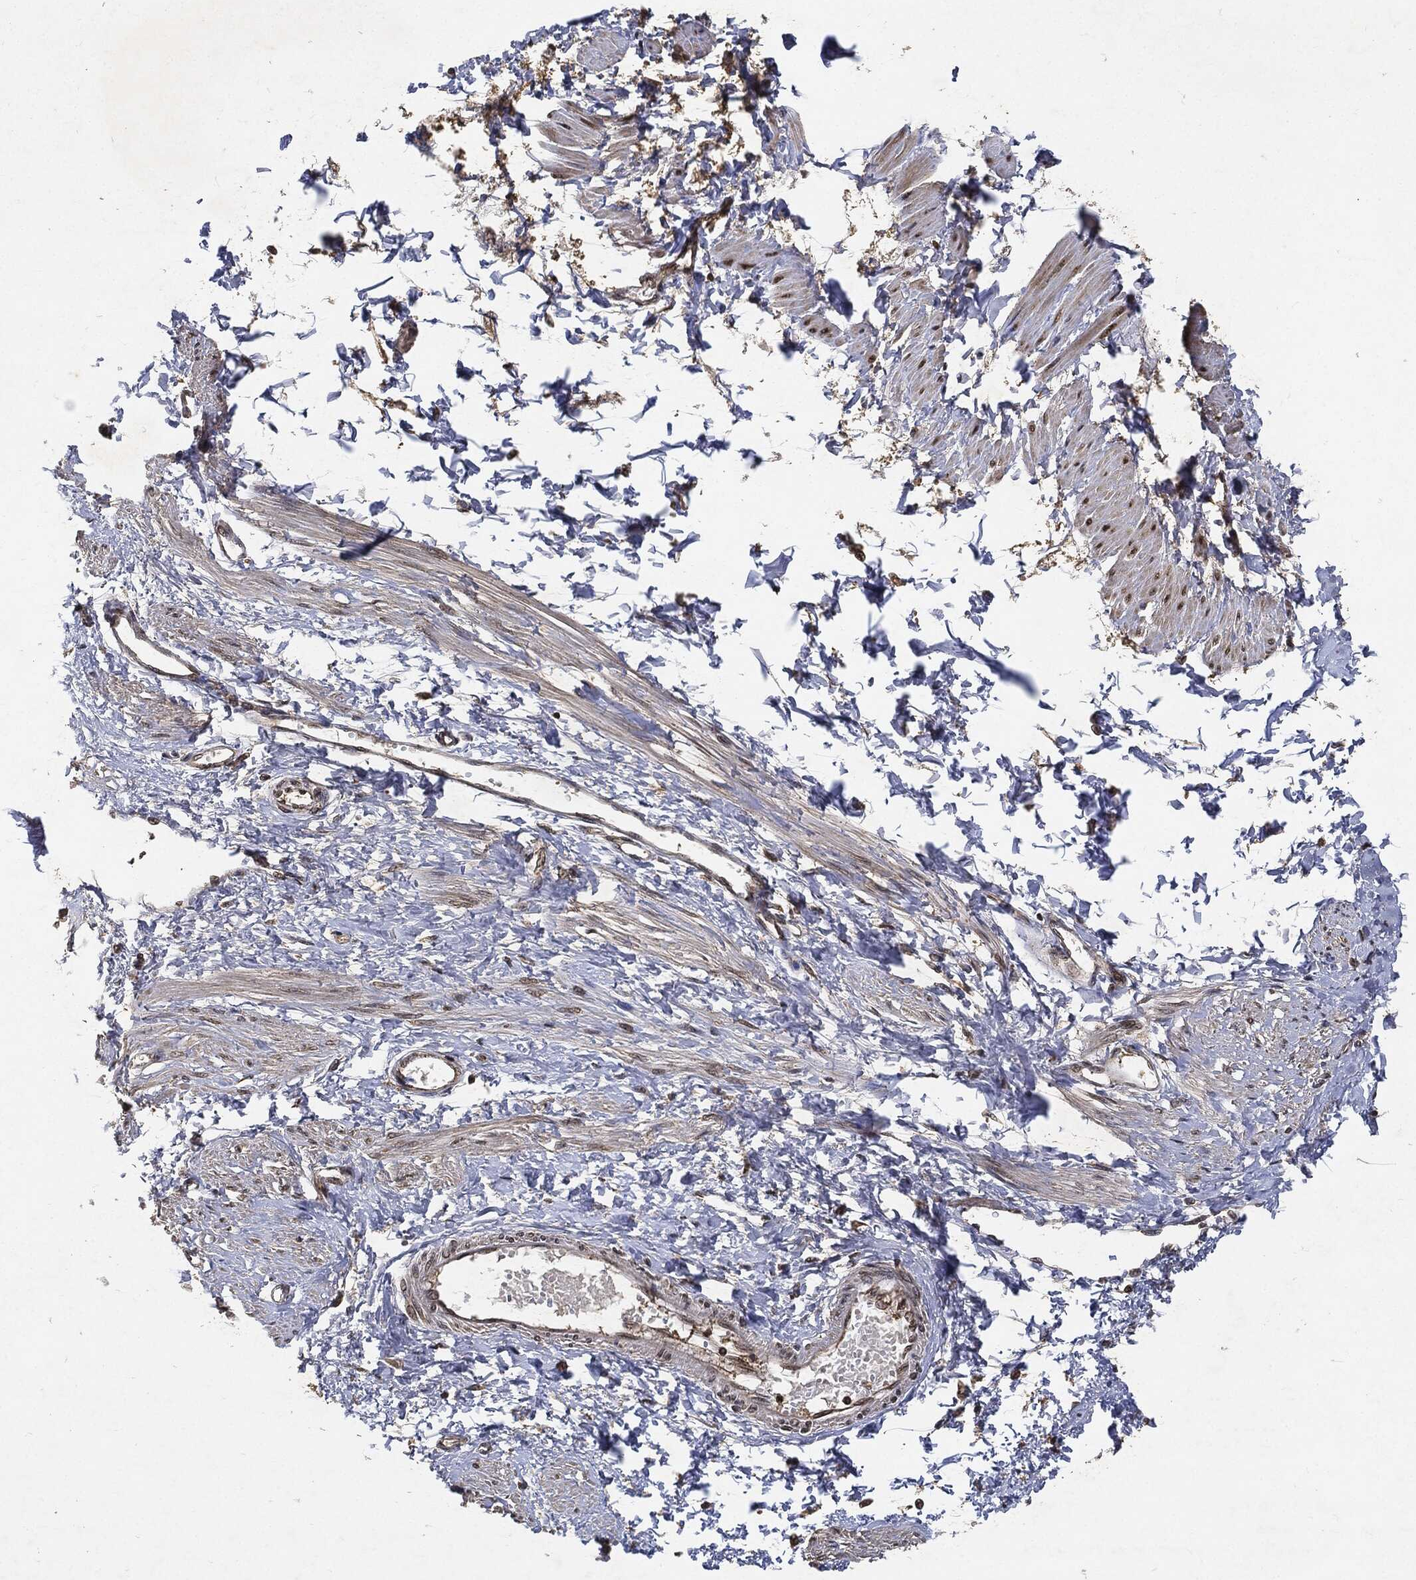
{"staining": {"intensity": "moderate", "quantity": "<25%", "location": "cytoplasmic/membranous"}, "tissue": "smooth muscle", "cell_type": "Smooth muscle cells", "image_type": "normal", "snomed": [{"axis": "morphology", "description": "Normal tissue, NOS"}, {"axis": "topography", "description": "Smooth muscle"}, {"axis": "topography", "description": "Uterus"}], "caption": "IHC (DAB (3,3'-diaminobenzidine)) staining of normal human smooth muscle reveals moderate cytoplasmic/membranous protein staining in about <25% of smooth muscle cells.", "gene": "ZNF226", "patient": {"sex": "female", "age": 39}}